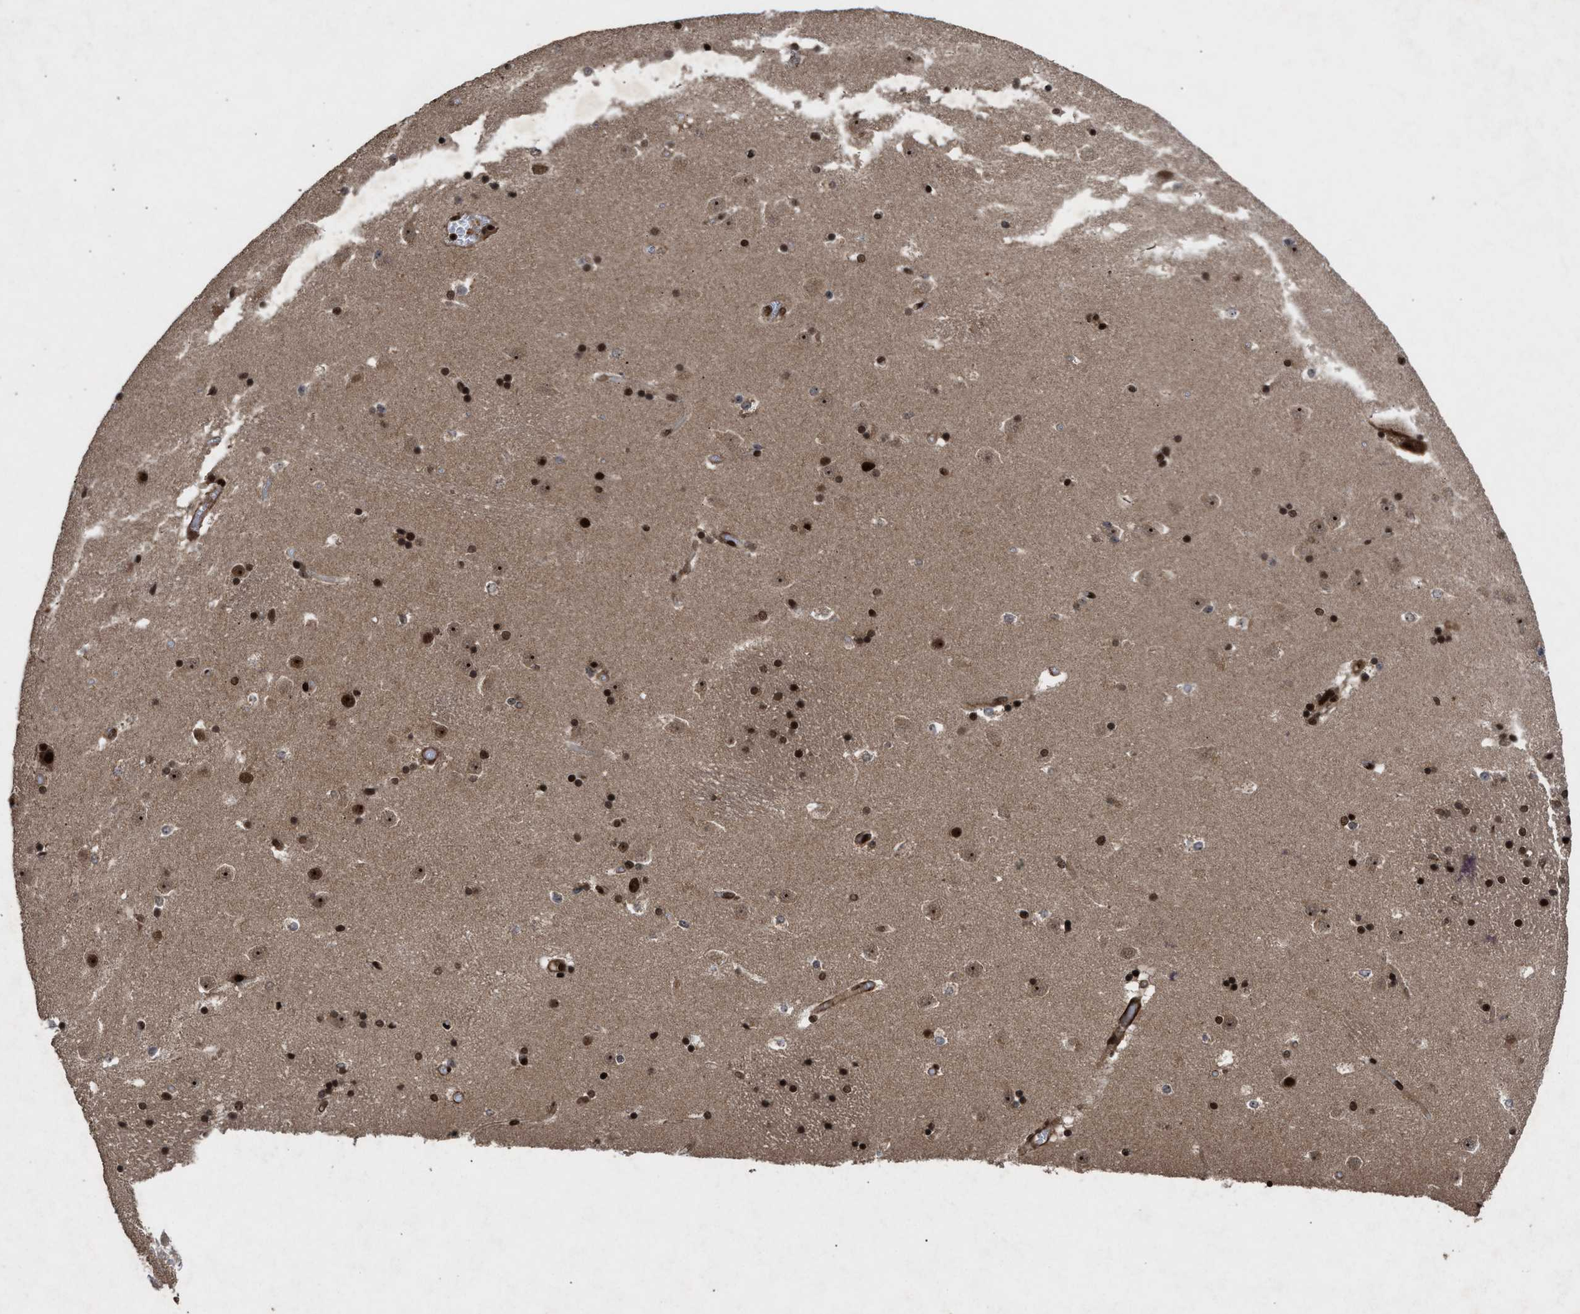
{"staining": {"intensity": "strong", "quantity": ">75%", "location": "nuclear"}, "tissue": "caudate", "cell_type": "Glial cells", "image_type": "normal", "snomed": [{"axis": "morphology", "description": "Normal tissue, NOS"}, {"axis": "topography", "description": "Lateral ventricle wall"}], "caption": "Protein expression analysis of unremarkable caudate displays strong nuclear expression in approximately >75% of glial cells.", "gene": "WIZ", "patient": {"sex": "male", "age": 45}}